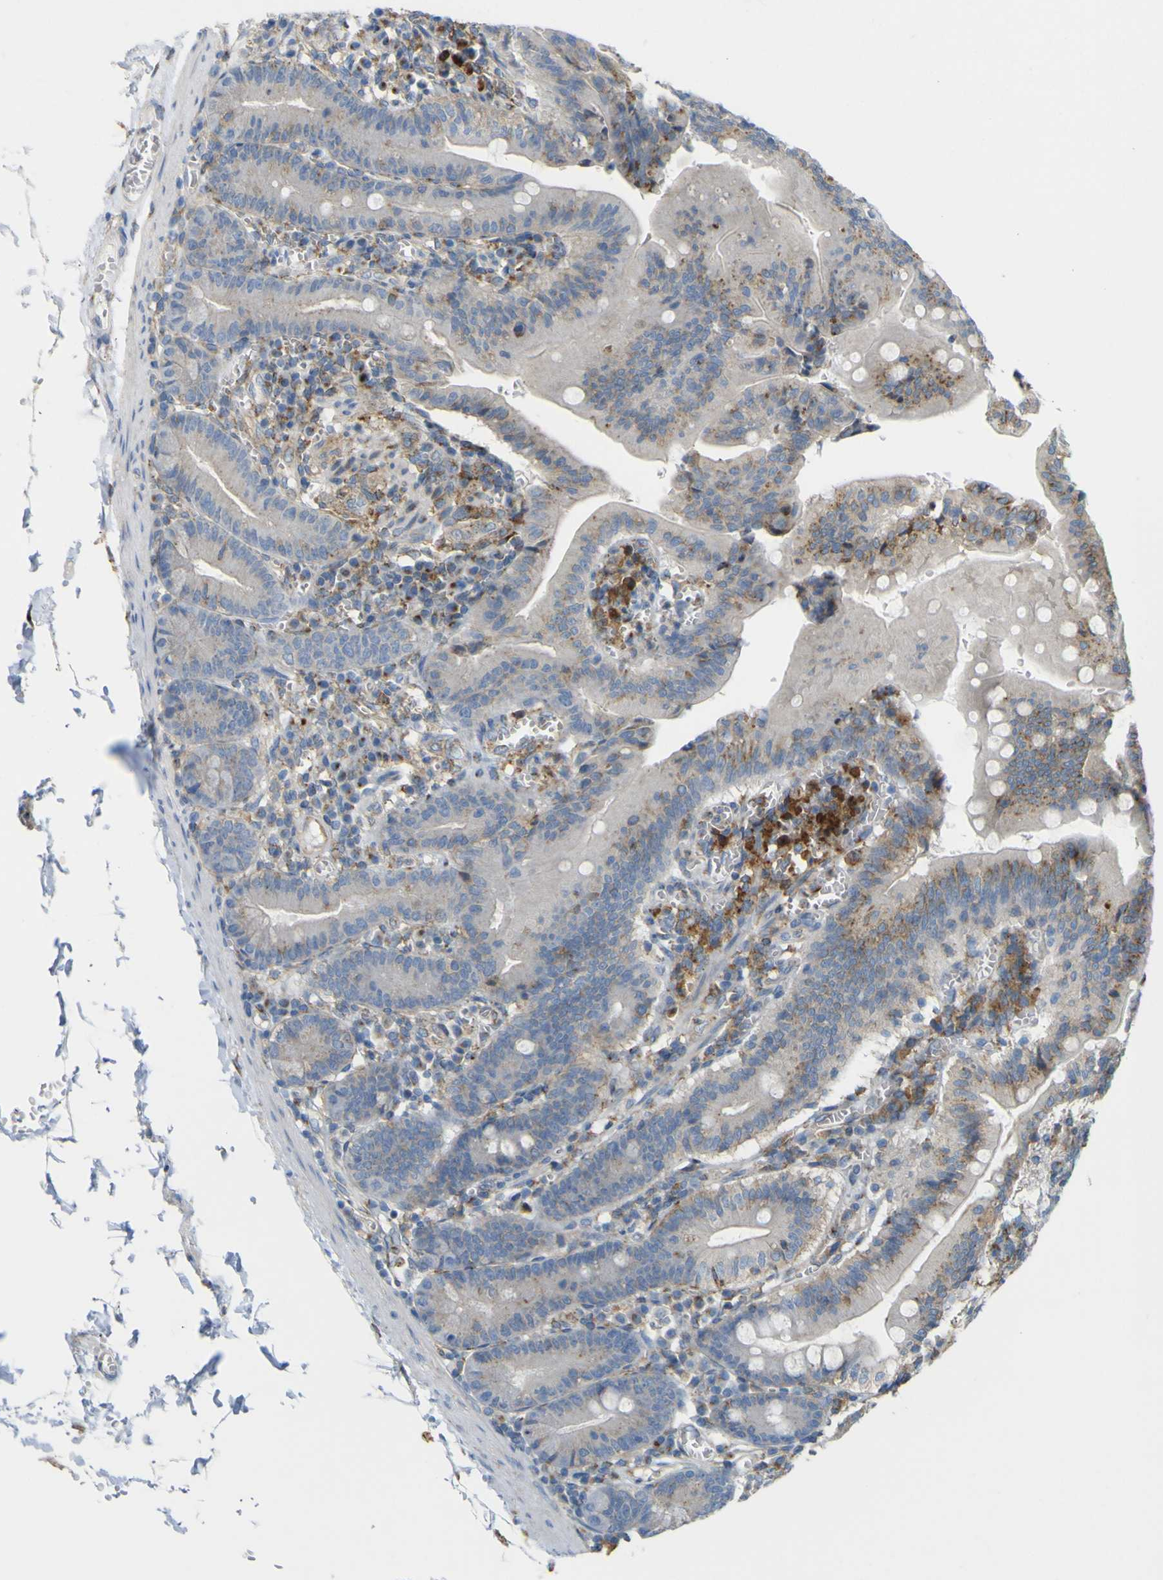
{"staining": {"intensity": "weak", "quantity": "25%-75%", "location": "cytoplasmic/membranous"}, "tissue": "small intestine", "cell_type": "Glandular cells", "image_type": "normal", "snomed": [{"axis": "morphology", "description": "Normal tissue, NOS"}, {"axis": "topography", "description": "Small intestine"}], "caption": "Protein staining of unremarkable small intestine displays weak cytoplasmic/membranous staining in about 25%-75% of glandular cells. The staining is performed using DAB (3,3'-diaminobenzidine) brown chromogen to label protein expression. The nuclei are counter-stained blue using hematoxylin.", "gene": "IGF2R", "patient": {"sex": "male", "age": 71}}